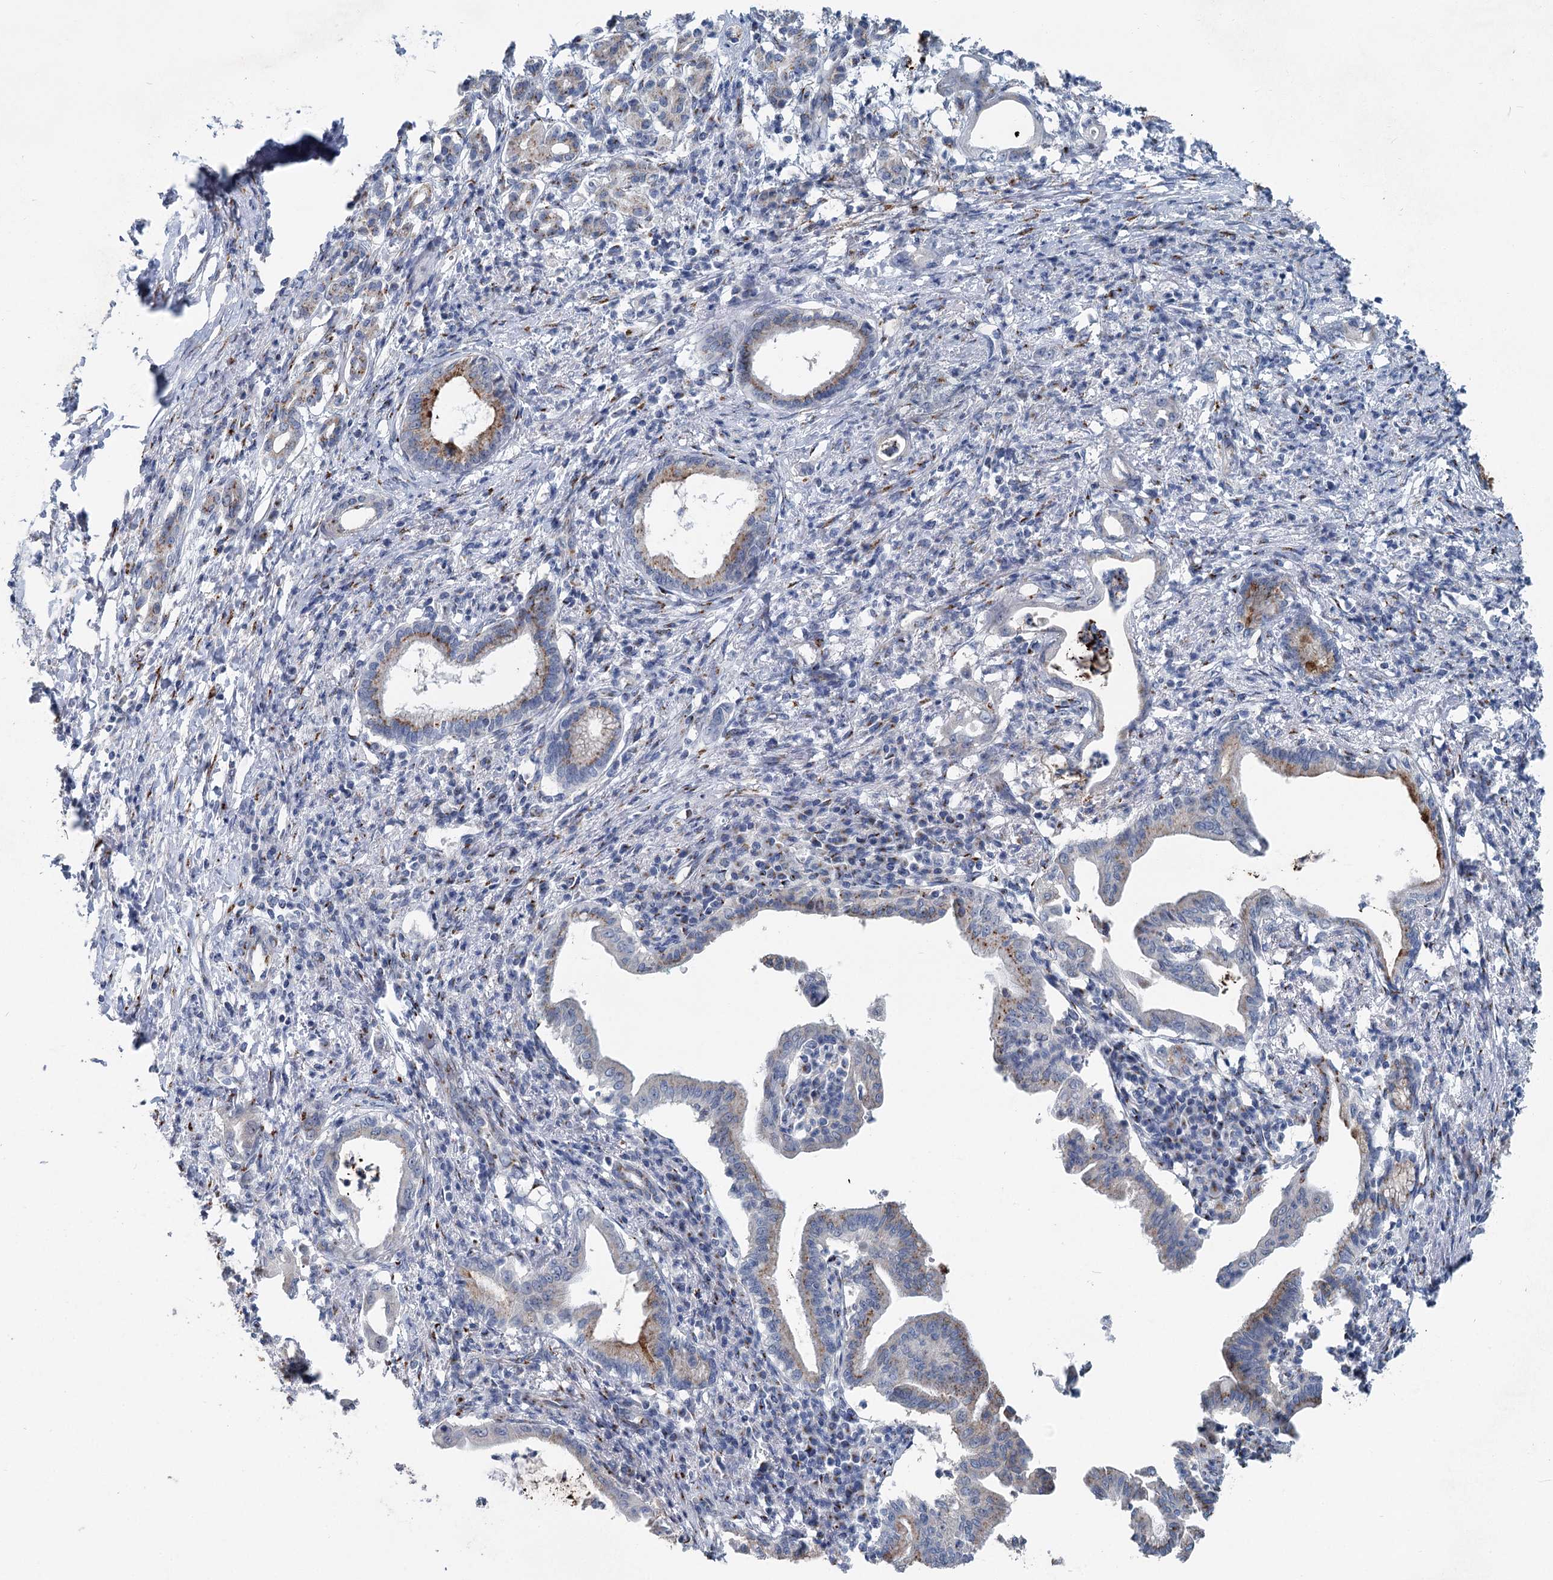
{"staining": {"intensity": "moderate", "quantity": "<25%", "location": "cytoplasmic/membranous"}, "tissue": "pancreatic cancer", "cell_type": "Tumor cells", "image_type": "cancer", "snomed": [{"axis": "morphology", "description": "Adenocarcinoma, NOS"}, {"axis": "topography", "description": "Pancreas"}], "caption": "The photomicrograph demonstrates immunohistochemical staining of pancreatic cancer. There is moderate cytoplasmic/membranous expression is identified in approximately <25% of tumor cells. (brown staining indicates protein expression, while blue staining denotes nuclei).", "gene": "ITIH5", "patient": {"sex": "female", "age": 55}}